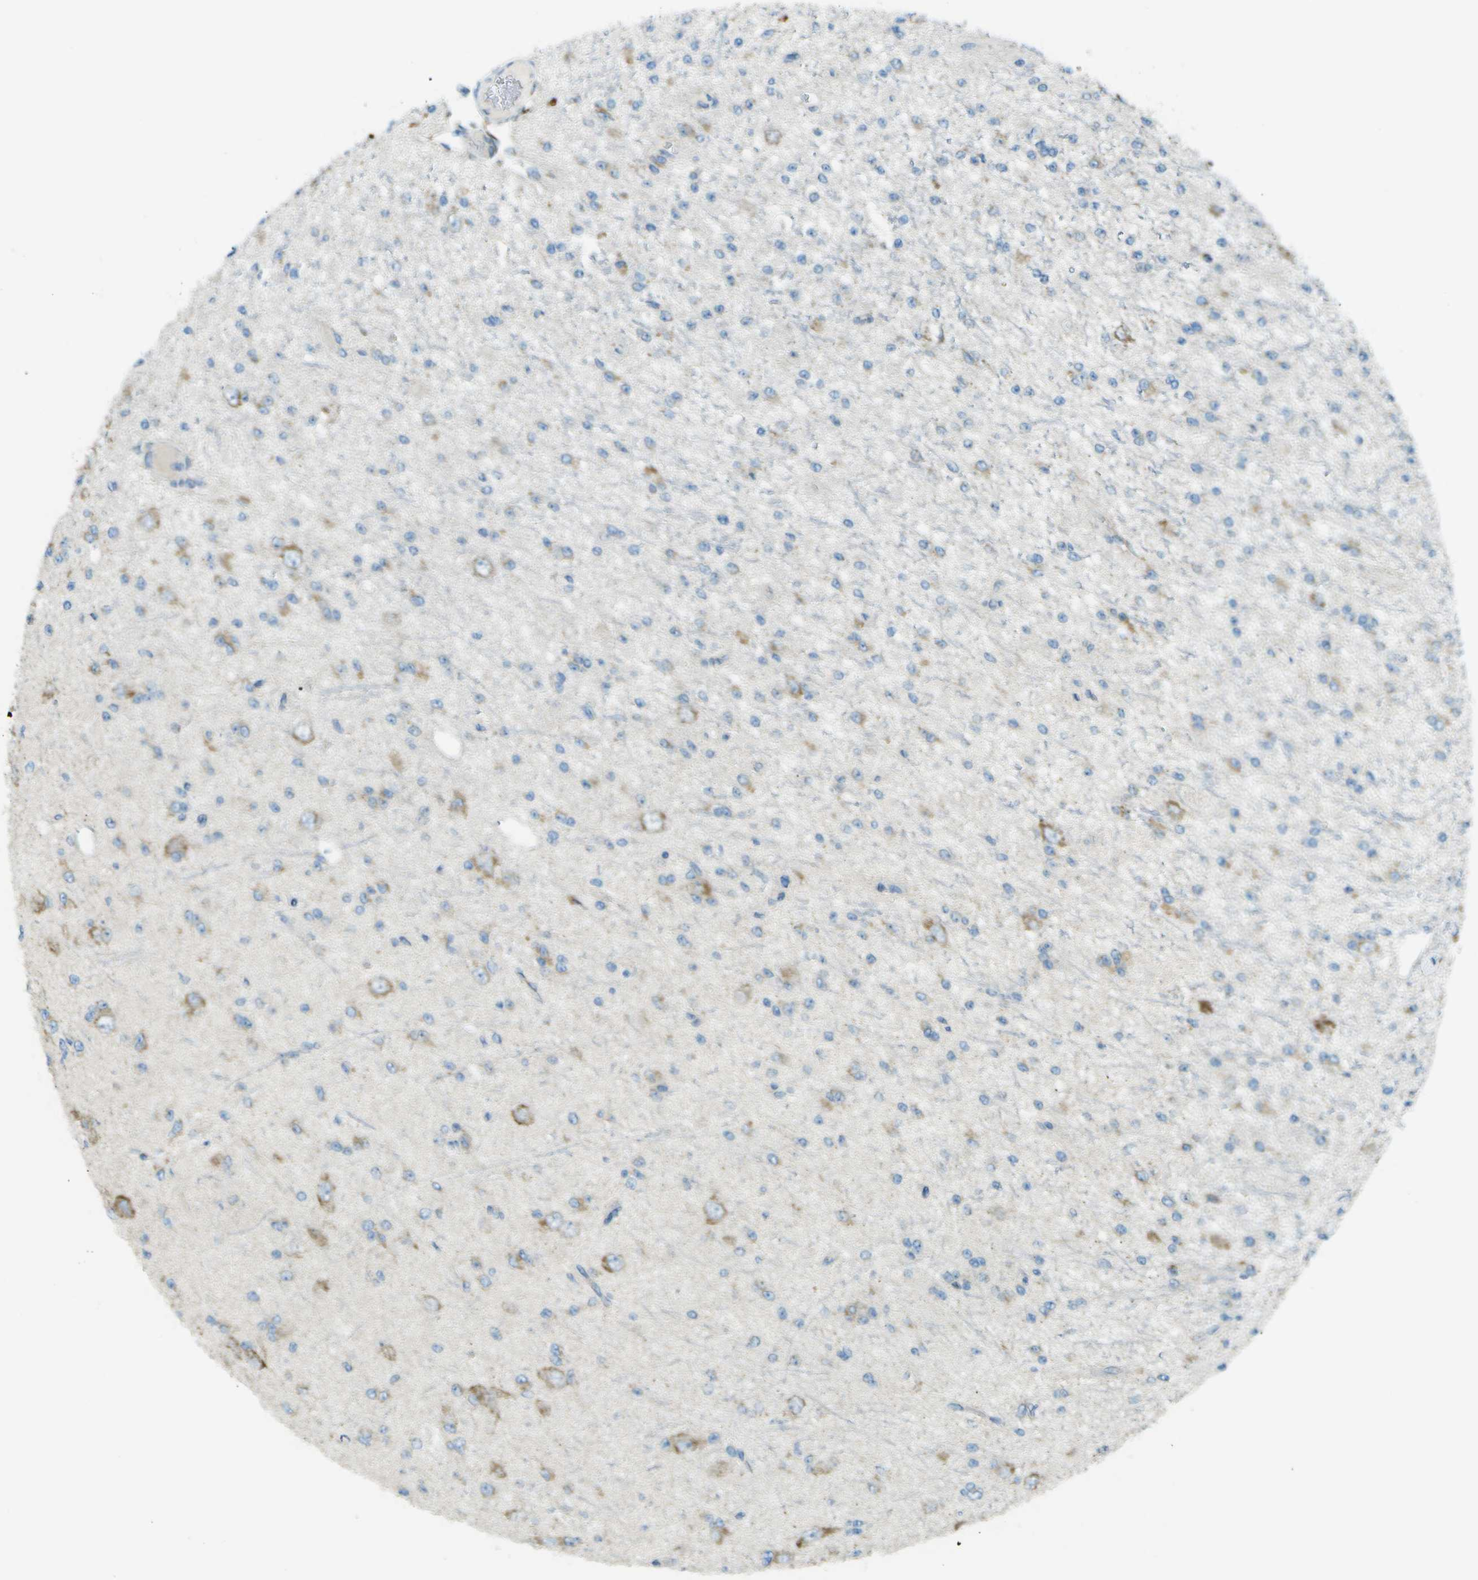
{"staining": {"intensity": "negative", "quantity": "none", "location": "none"}, "tissue": "glioma", "cell_type": "Tumor cells", "image_type": "cancer", "snomed": [{"axis": "morphology", "description": "Glioma, malignant, Low grade"}, {"axis": "topography", "description": "Brain"}], "caption": "Tumor cells show no significant protein expression in glioma.", "gene": "KCTD3", "patient": {"sex": "male", "age": 38}}